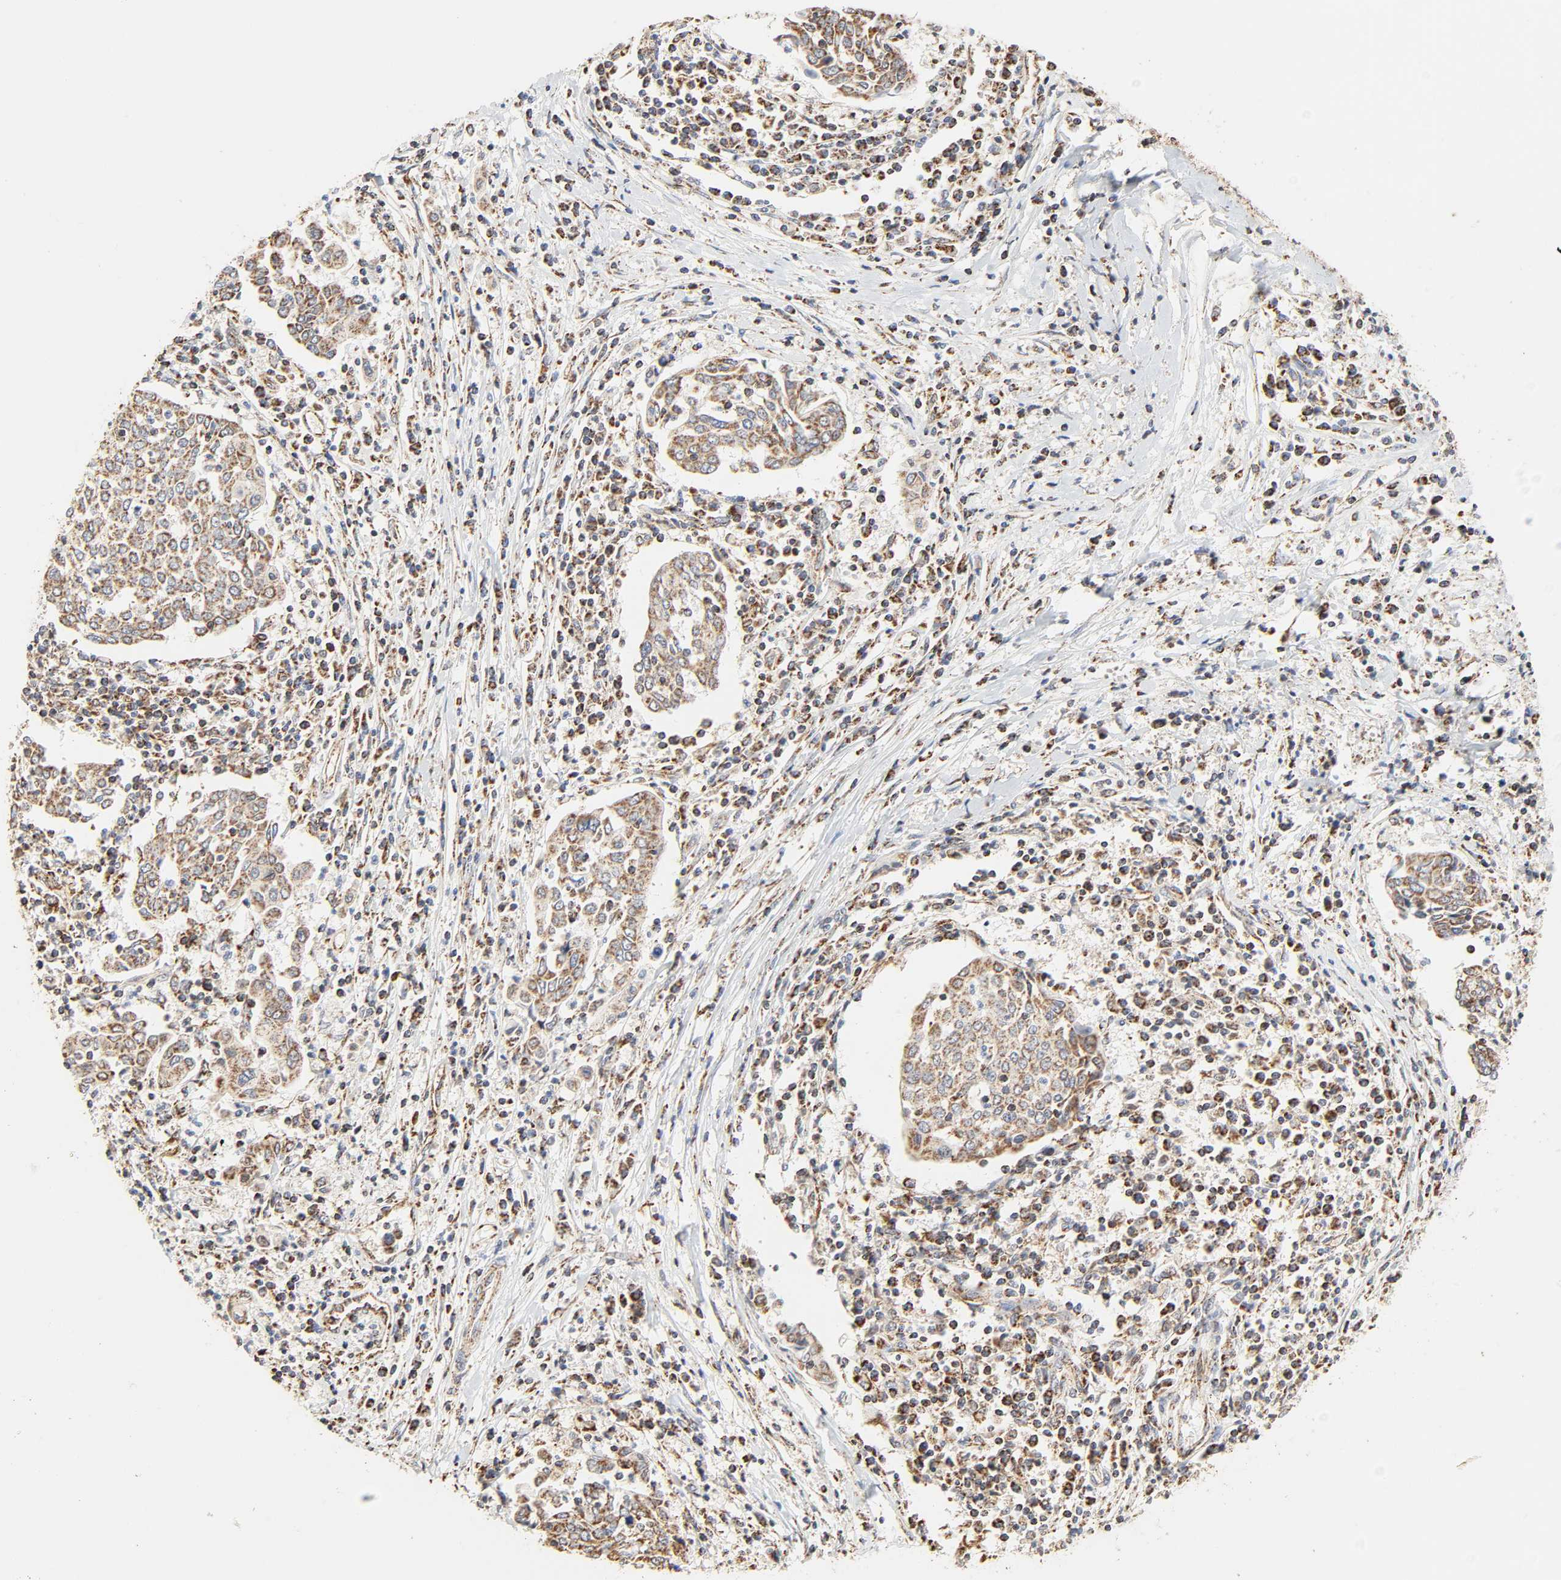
{"staining": {"intensity": "moderate", "quantity": ">75%", "location": "cytoplasmic/membranous"}, "tissue": "cervical cancer", "cell_type": "Tumor cells", "image_type": "cancer", "snomed": [{"axis": "morphology", "description": "Squamous cell carcinoma, NOS"}, {"axis": "topography", "description": "Cervix"}], "caption": "IHC image of neoplastic tissue: human cervical cancer stained using immunohistochemistry demonstrates medium levels of moderate protein expression localized specifically in the cytoplasmic/membranous of tumor cells, appearing as a cytoplasmic/membranous brown color.", "gene": "ZMAT5", "patient": {"sex": "female", "age": 40}}